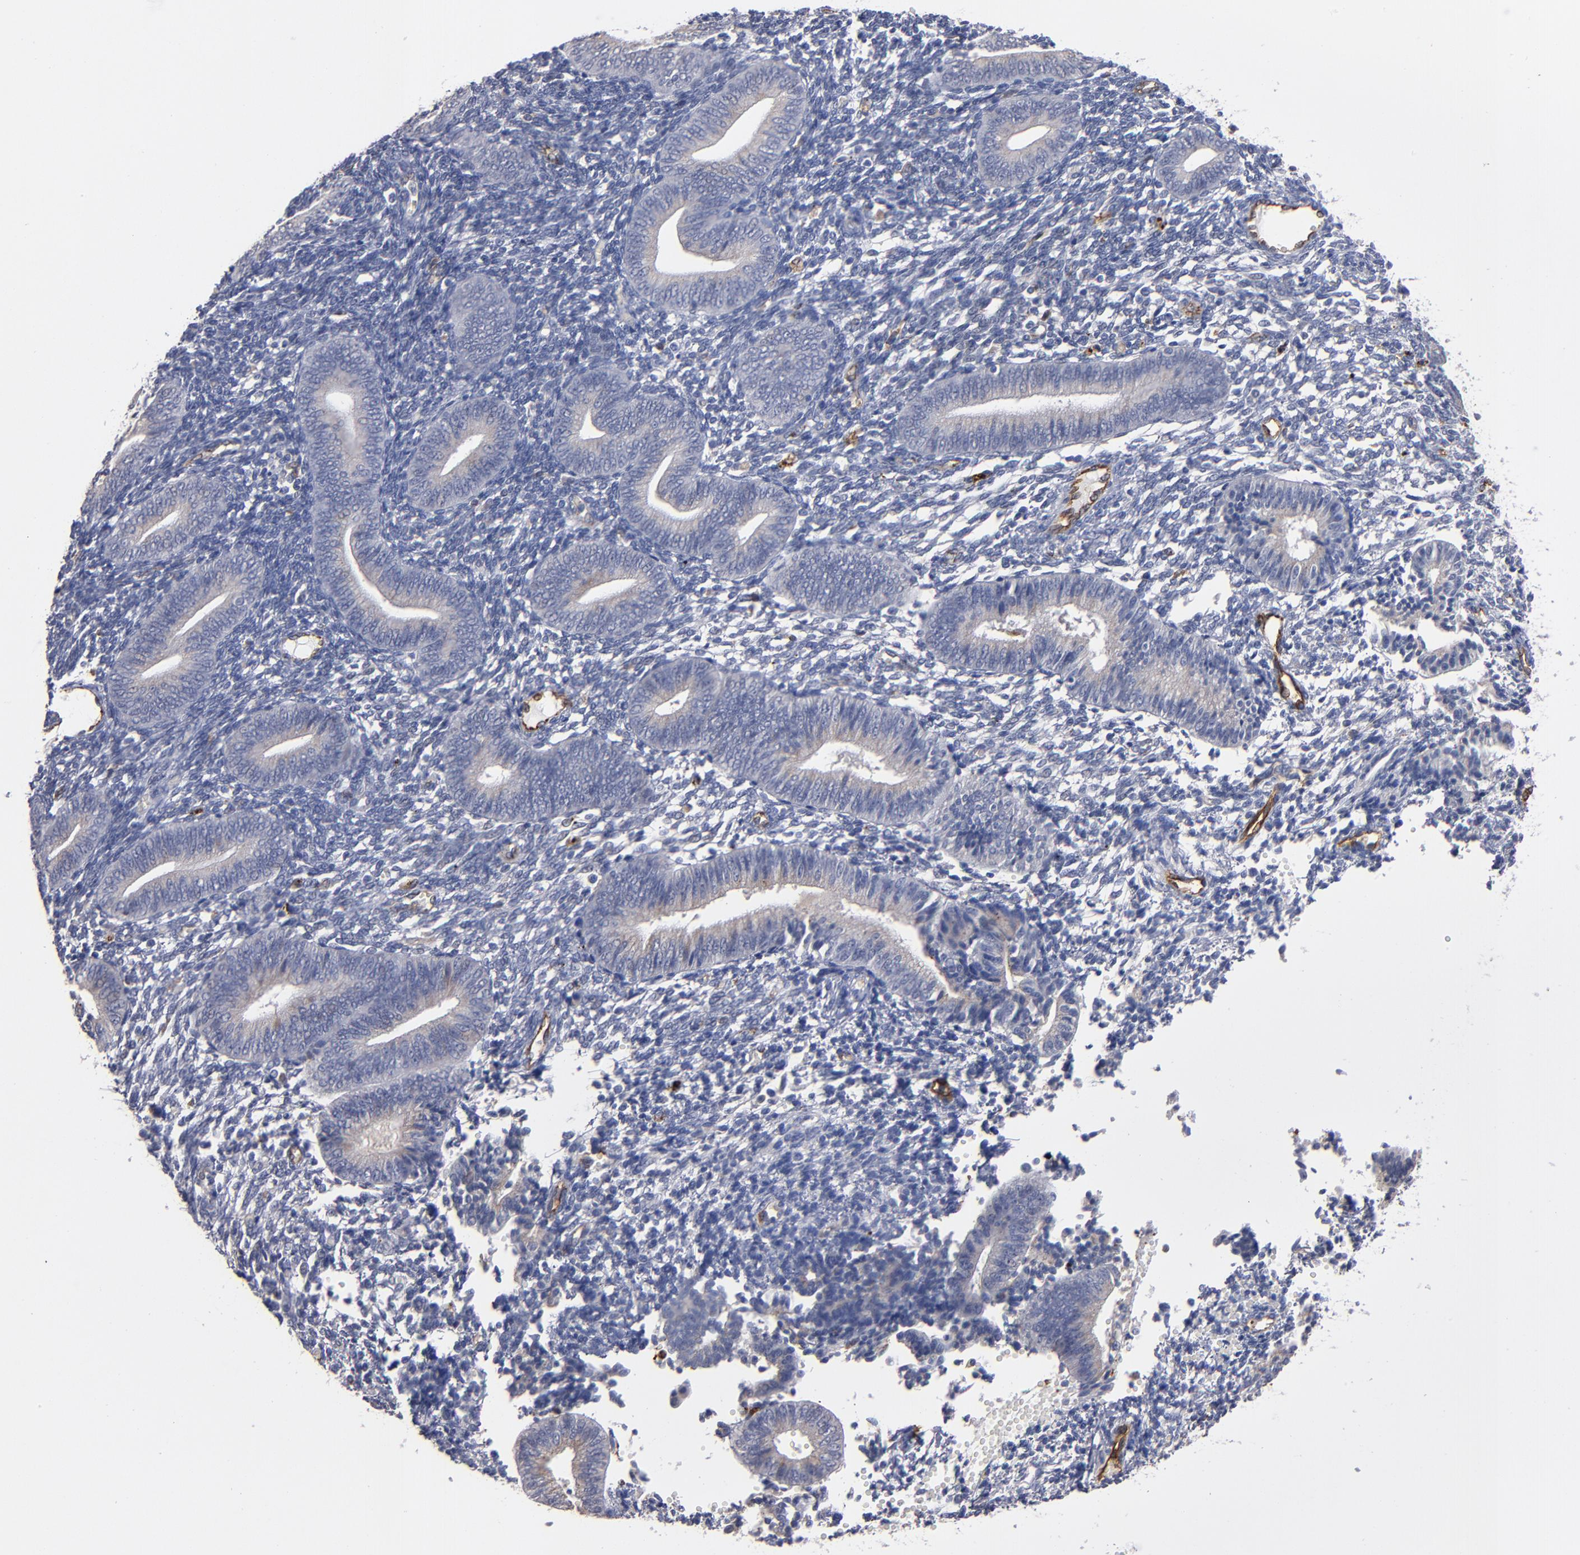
{"staining": {"intensity": "moderate", "quantity": "<25%", "location": "cytoplasmic/membranous"}, "tissue": "endometrium", "cell_type": "Cells in endometrial stroma", "image_type": "normal", "snomed": [{"axis": "morphology", "description": "Normal tissue, NOS"}, {"axis": "topography", "description": "Uterus"}, {"axis": "topography", "description": "Endometrium"}], "caption": "Protein positivity by IHC shows moderate cytoplasmic/membranous expression in about <25% of cells in endometrial stroma in normal endometrium.", "gene": "SELP", "patient": {"sex": "female", "age": 33}}